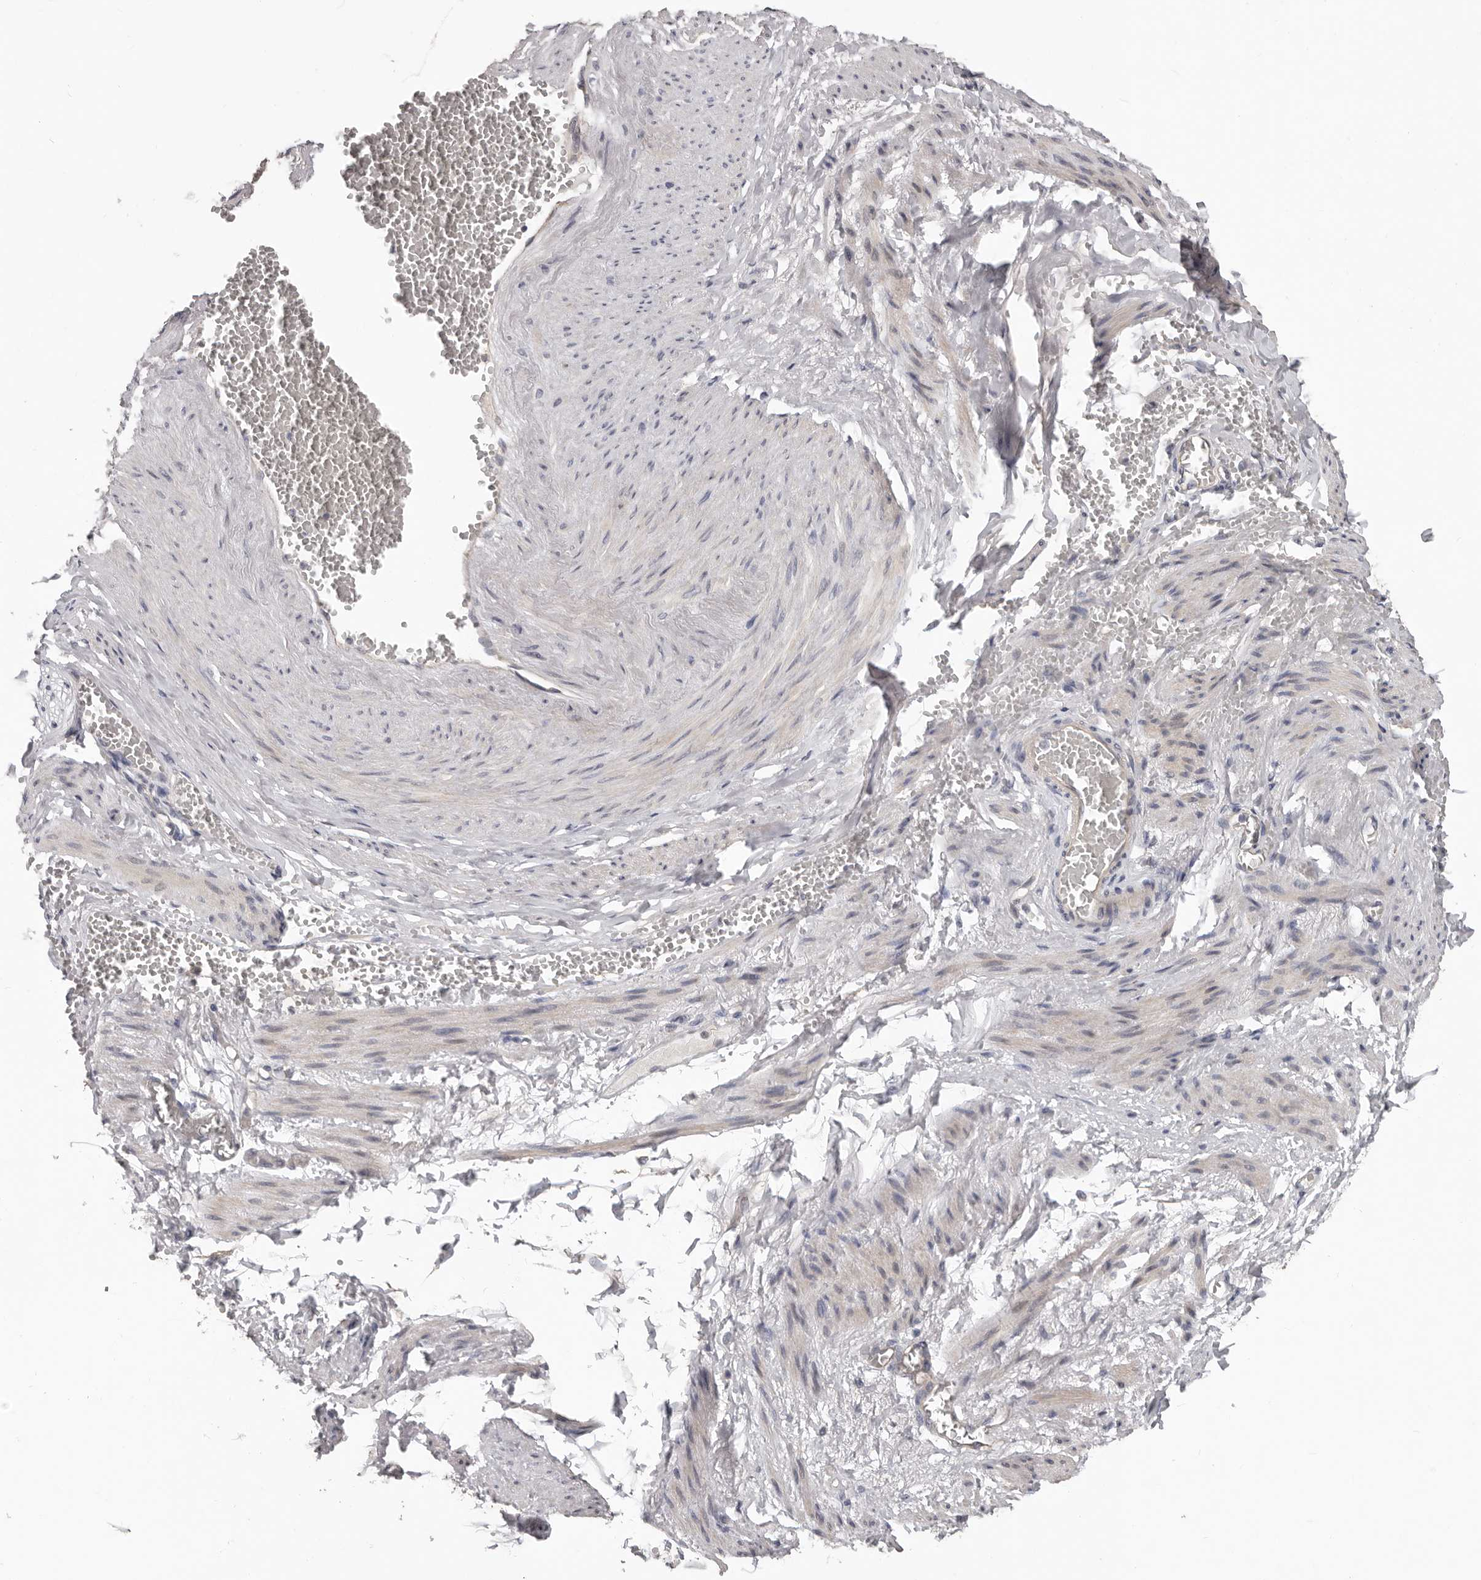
{"staining": {"intensity": "negative", "quantity": "none", "location": "none"}, "tissue": "soft tissue", "cell_type": "Fibroblasts", "image_type": "normal", "snomed": [{"axis": "morphology", "description": "Normal tissue, NOS"}, {"axis": "topography", "description": "Smooth muscle"}, {"axis": "topography", "description": "Peripheral nerve tissue"}], "caption": "A photomicrograph of soft tissue stained for a protein shows no brown staining in fibroblasts.", "gene": "RNF217", "patient": {"sex": "female", "age": 39}}